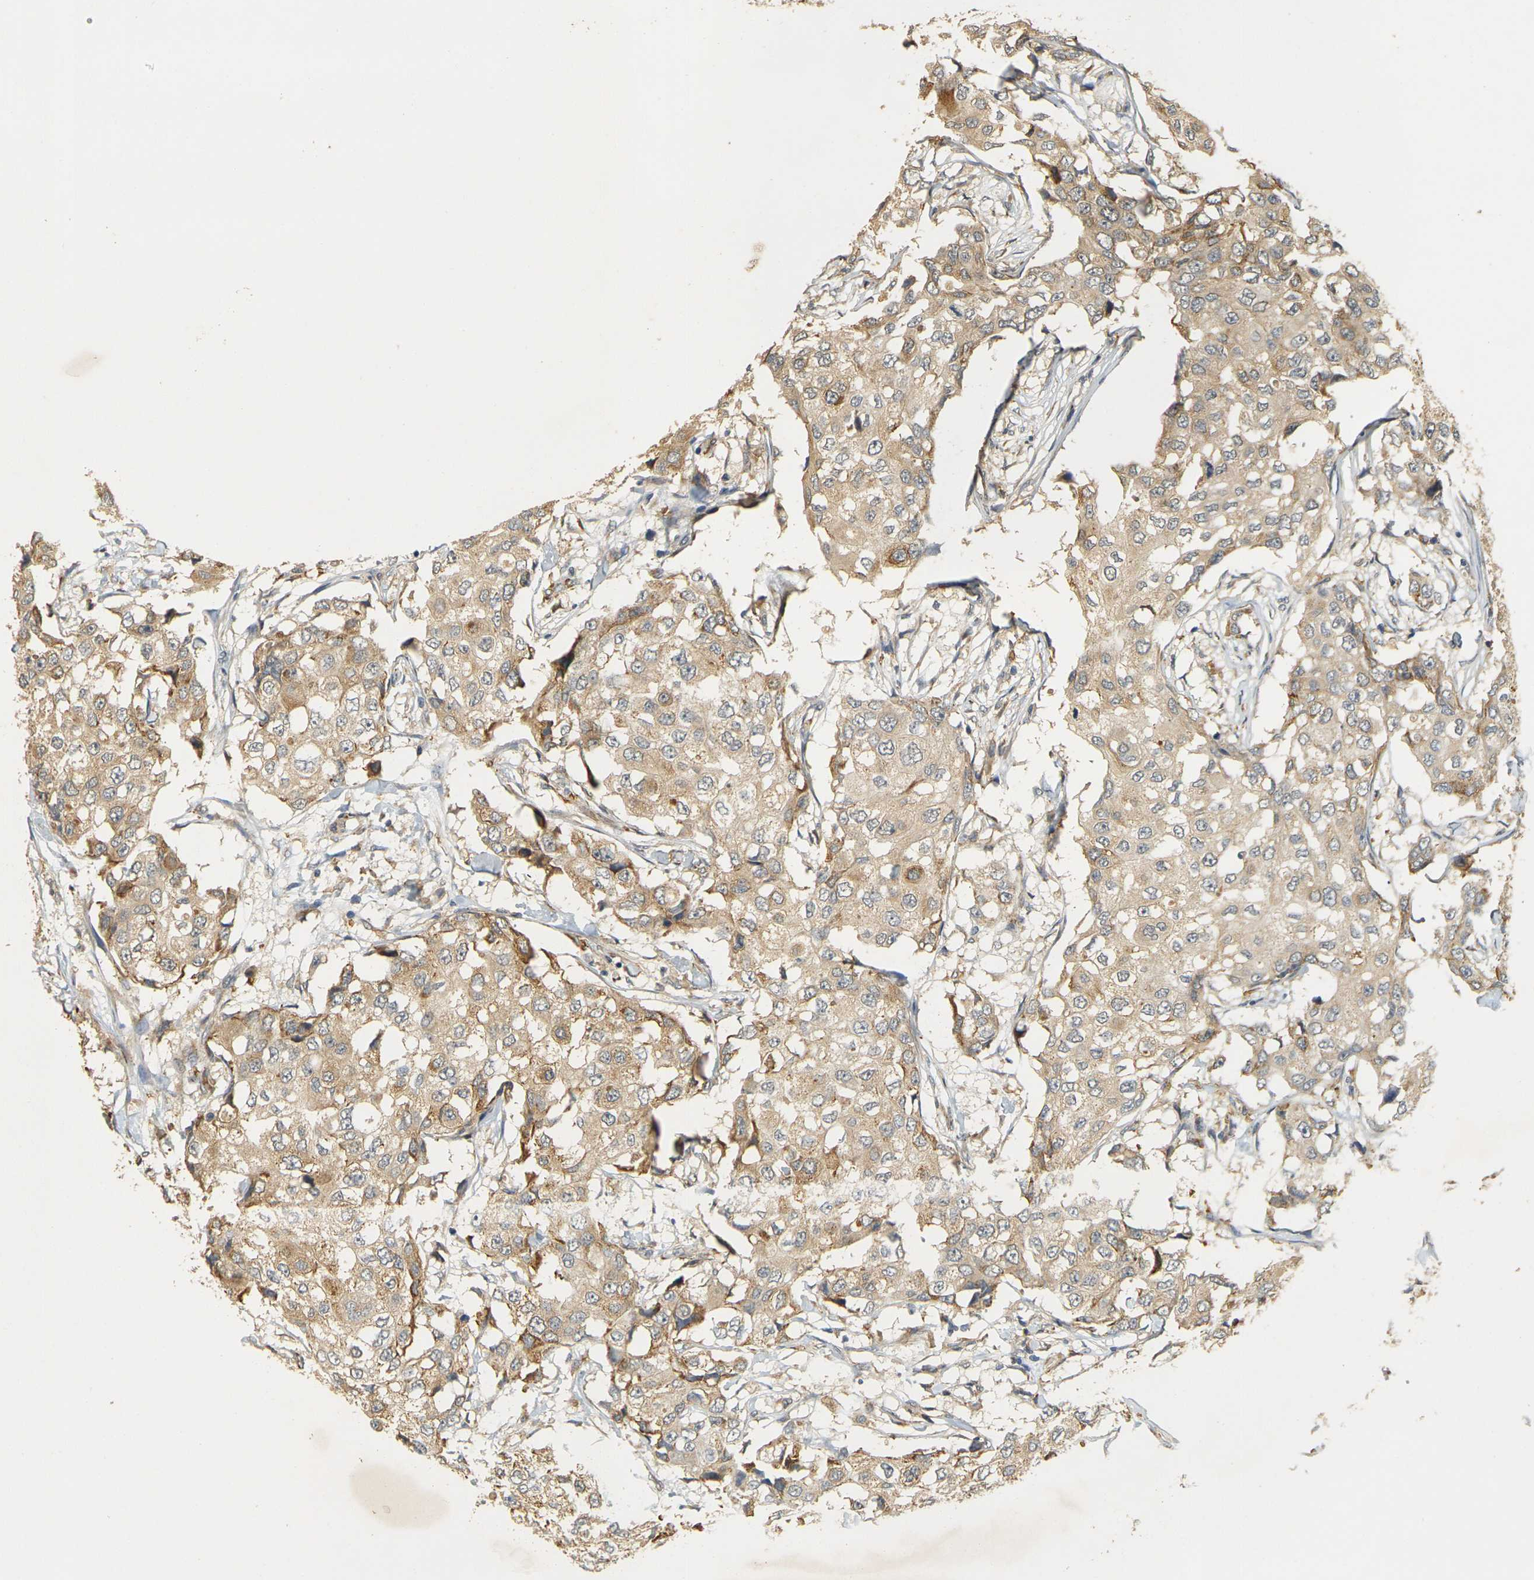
{"staining": {"intensity": "weak", "quantity": ">75%", "location": "cytoplasmic/membranous"}, "tissue": "breast cancer", "cell_type": "Tumor cells", "image_type": "cancer", "snomed": [{"axis": "morphology", "description": "Duct carcinoma"}, {"axis": "topography", "description": "Breast"}], "caption": "Tumor cells show weak cytoplasmic/membranous positivity in approximately >75% of cells in breast cancer (intraductal carcinoma).", "gene": "MEGF9", "patient": {"sex": "female", "age": 27}}